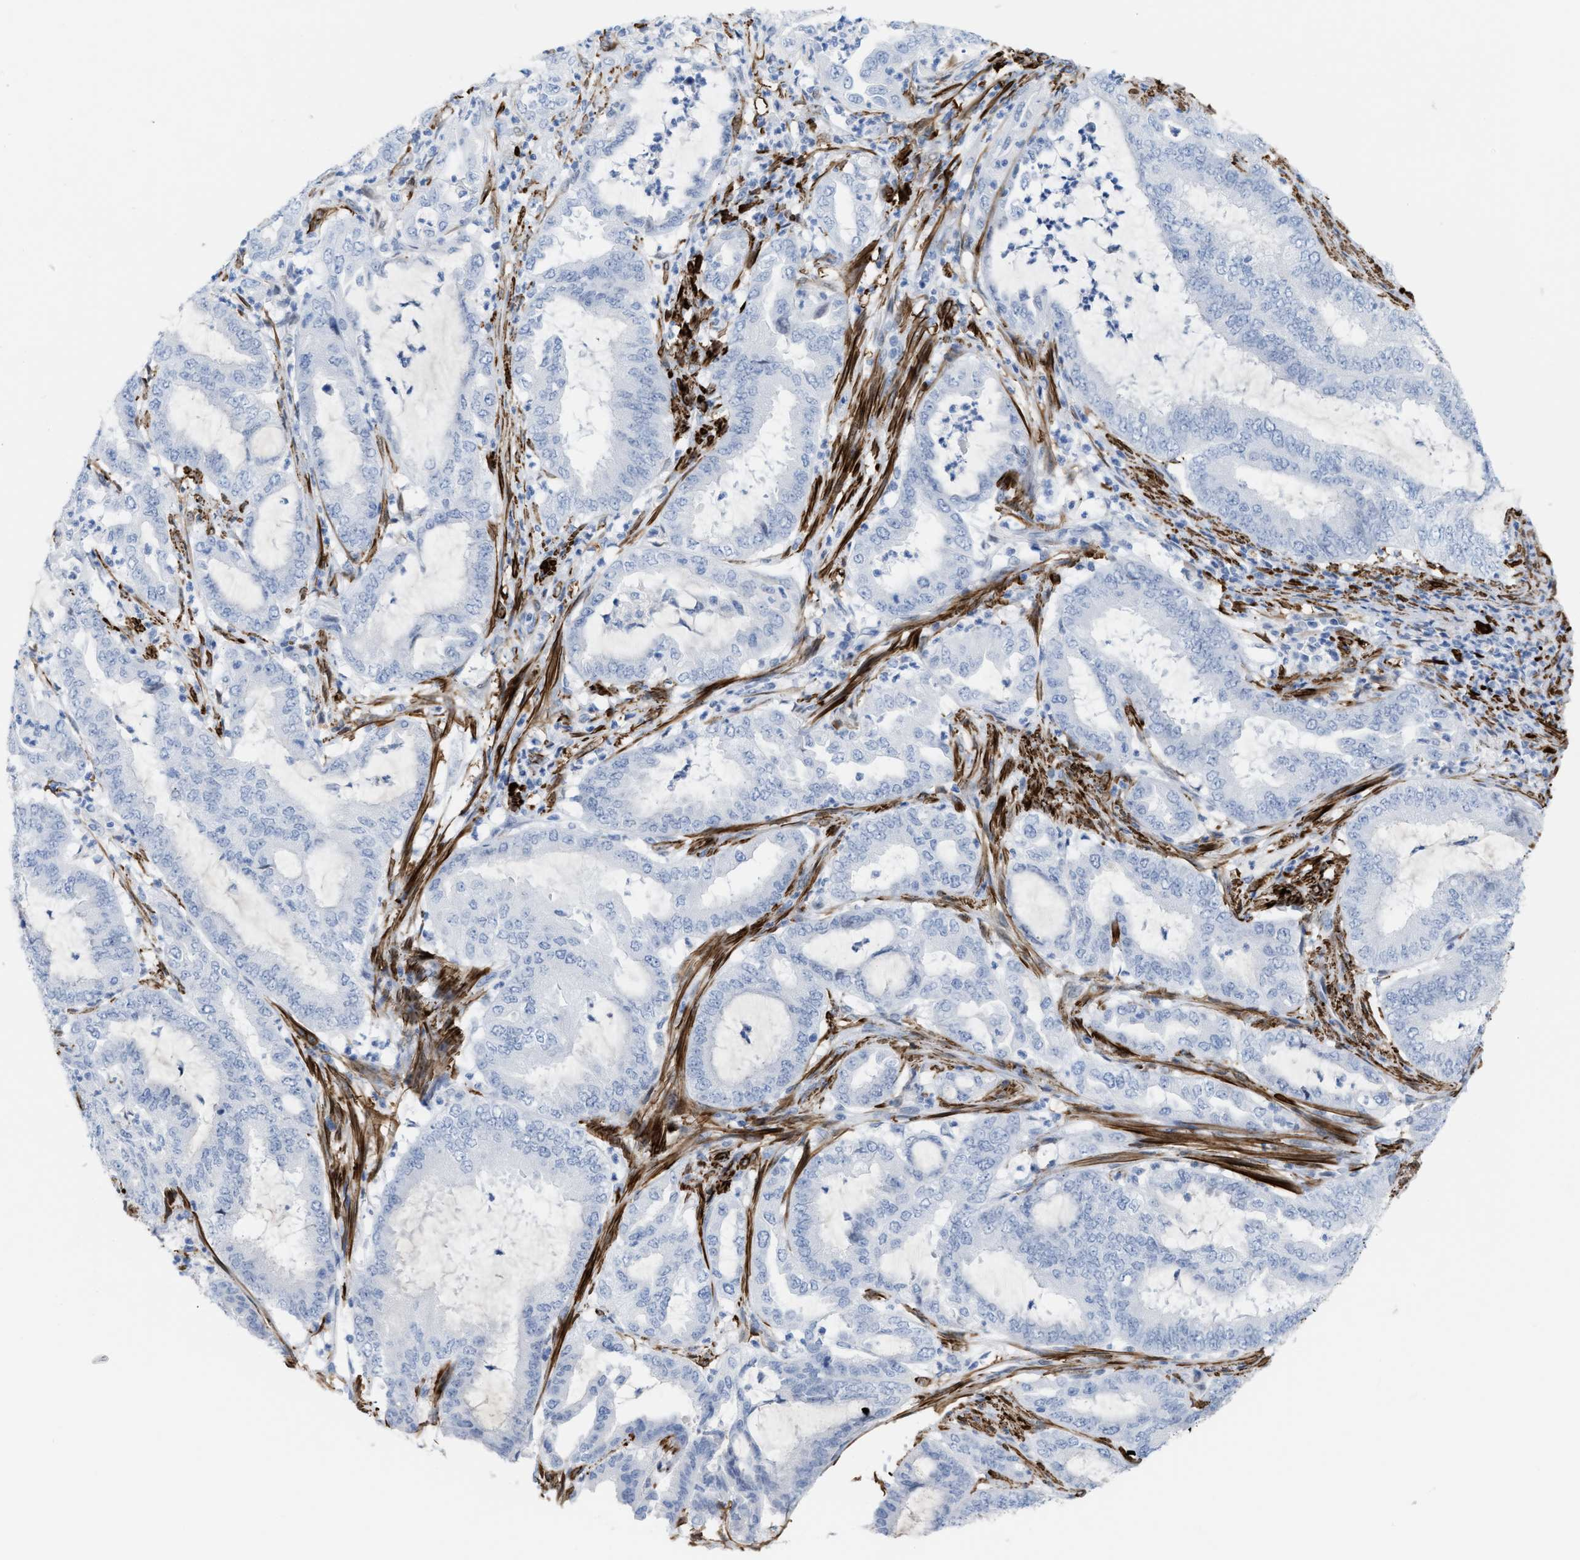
{"staining": {"intensity": "negative", "quantity": "none", "location": "none"}, "tissue": "endometrial cancer", "cell_type": "Tumor cells", "image_type": "cancer", "snomed": [{"axis": "morphology", "description": "Adenocarcinoma, NOS"}, {"axis": "topography", "description": "Endometrium"}], "caption": "DAB immunohistochemical staining of human endometrial cancer exhibits no significant expression in tumor cells.", "gene": "TAGLN", "patient": {"sex": "female", "age": 51}}